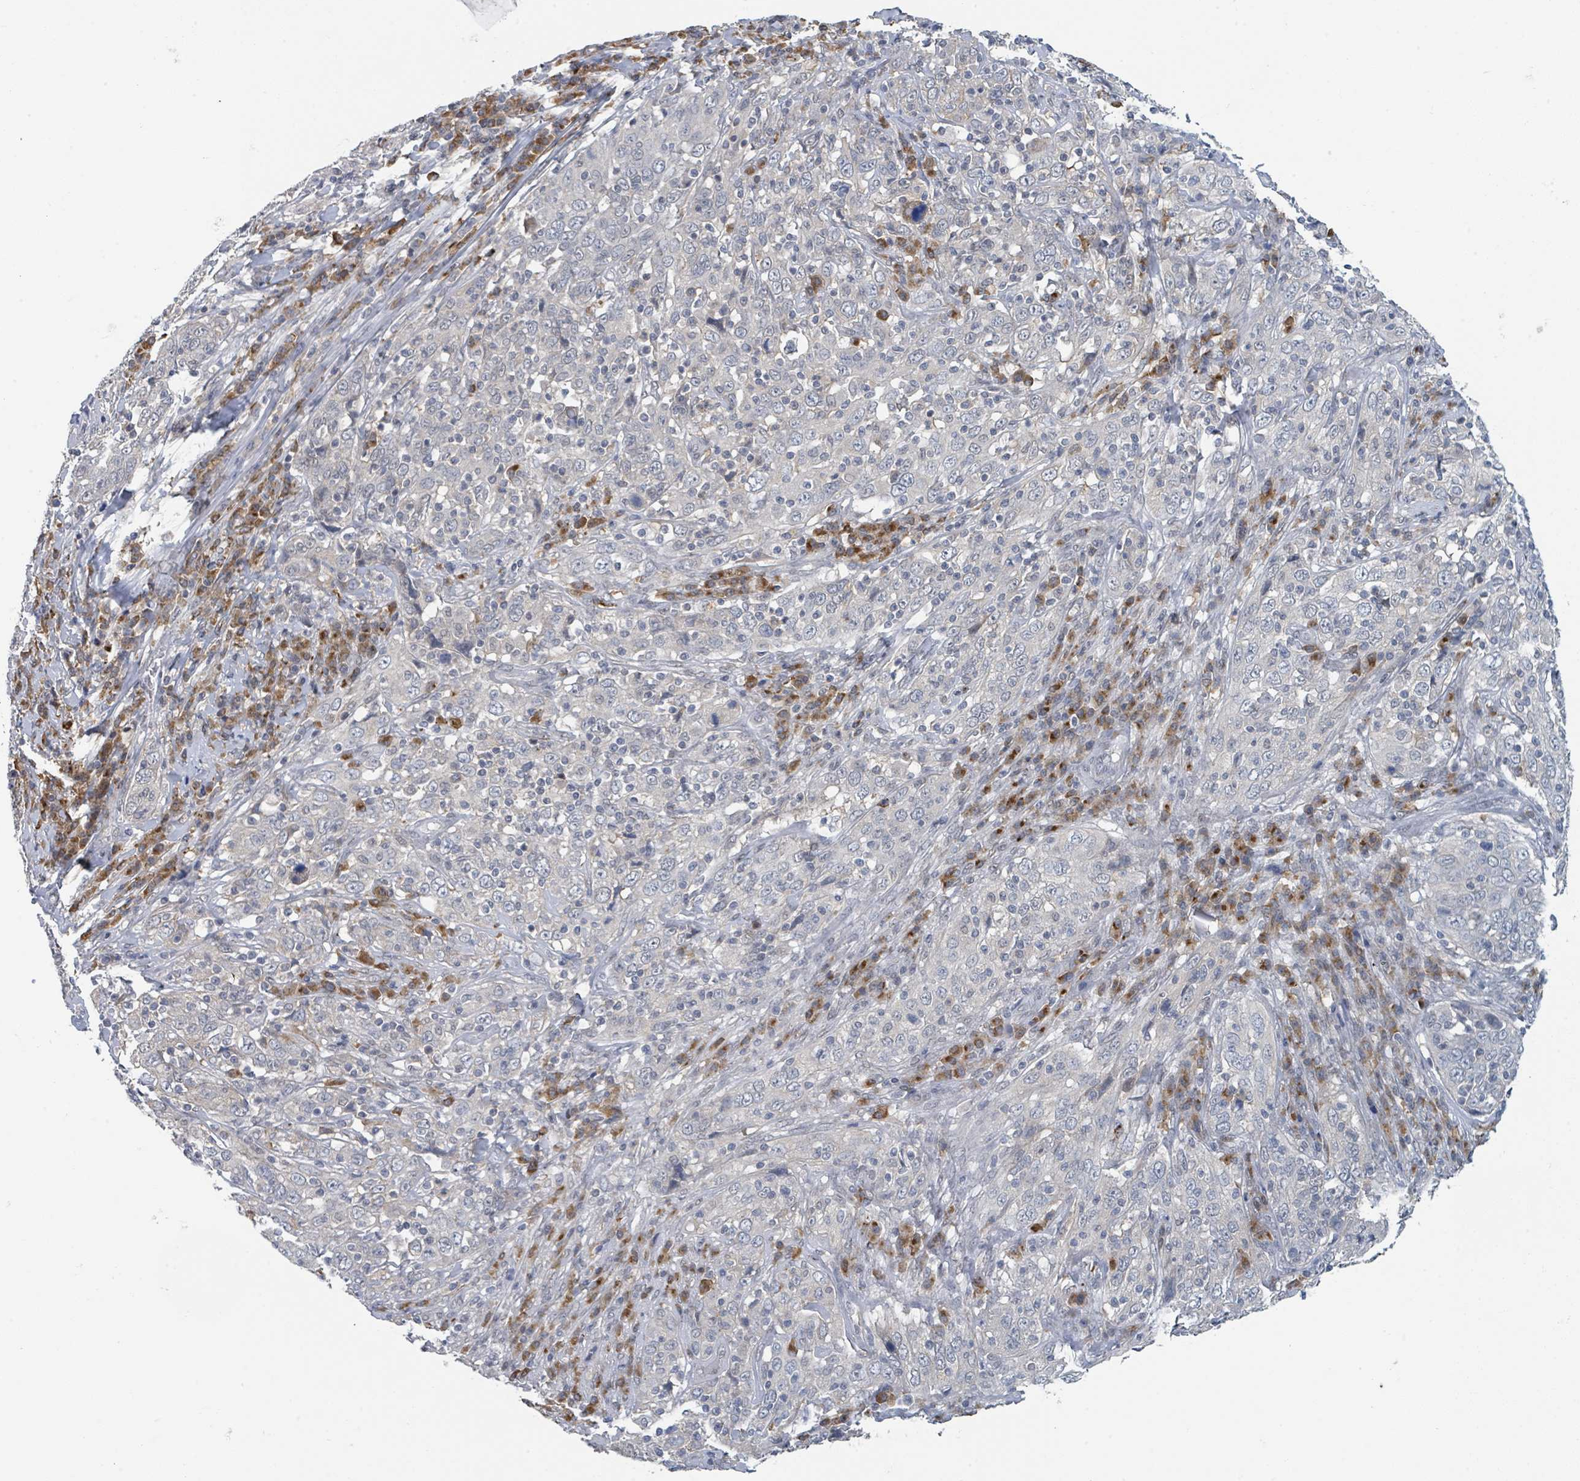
{"staining": {"intensity": "negative", "quantity": "none", "location": "none"}, "tissue": "cervical cancer", "cell_type": "Tumor cells", "image_type": "cancer", "snomed": [{"axis": "morphology", "description": "Squamous cell carcinoma, NOS"}, {"axis": "topography", "description": "Cervix"}], "caption": "Immunohistochemistry micrograph of human cervical squamous cell carcinoma stained for a protein (brown), which reveals no expression in tumor cells. (DAB immunohistochemistry, high magnification).", "gene": "ANKRD55", "patient": {"sex": "female", "age": 46}}